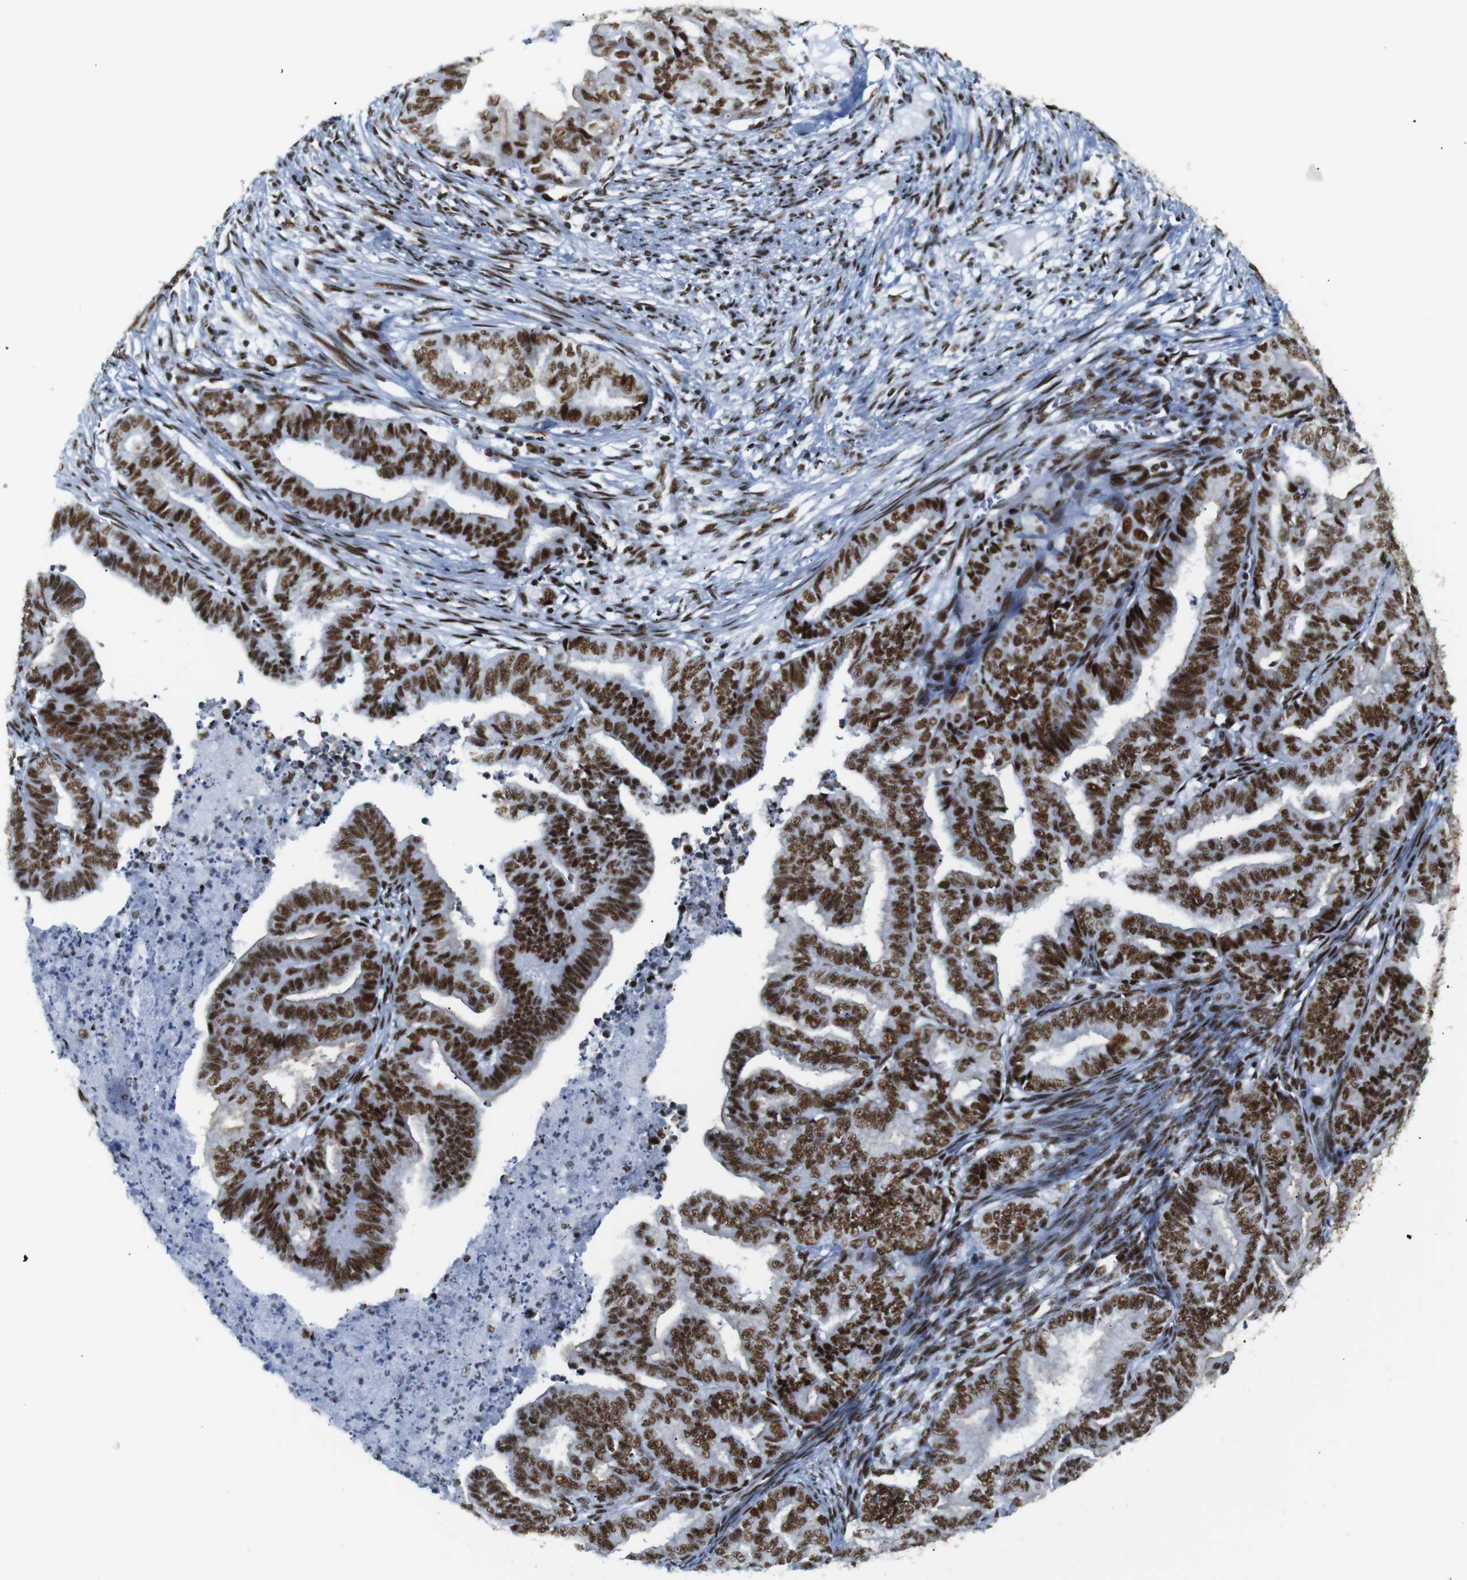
{"staining": {"intensity": "strong", "quantity": ">75%", "location": "nuclear"}, "tissue": "endometrial cancer", "cell_type": "Tumor cells", "image_type": "cancer", "snomed": [{"axis": "morphology", "description": "Adenocarcinoma, NOS"}, {"axis": "topography", "description": "Endometrium"}], "caption": "Human endometrial cancer (adenocarcinoma) stained with a protein marker displays strong staining in tumor cells.", "gene": "TRA2B", "patient": {"sex": "female", "age": 79}}